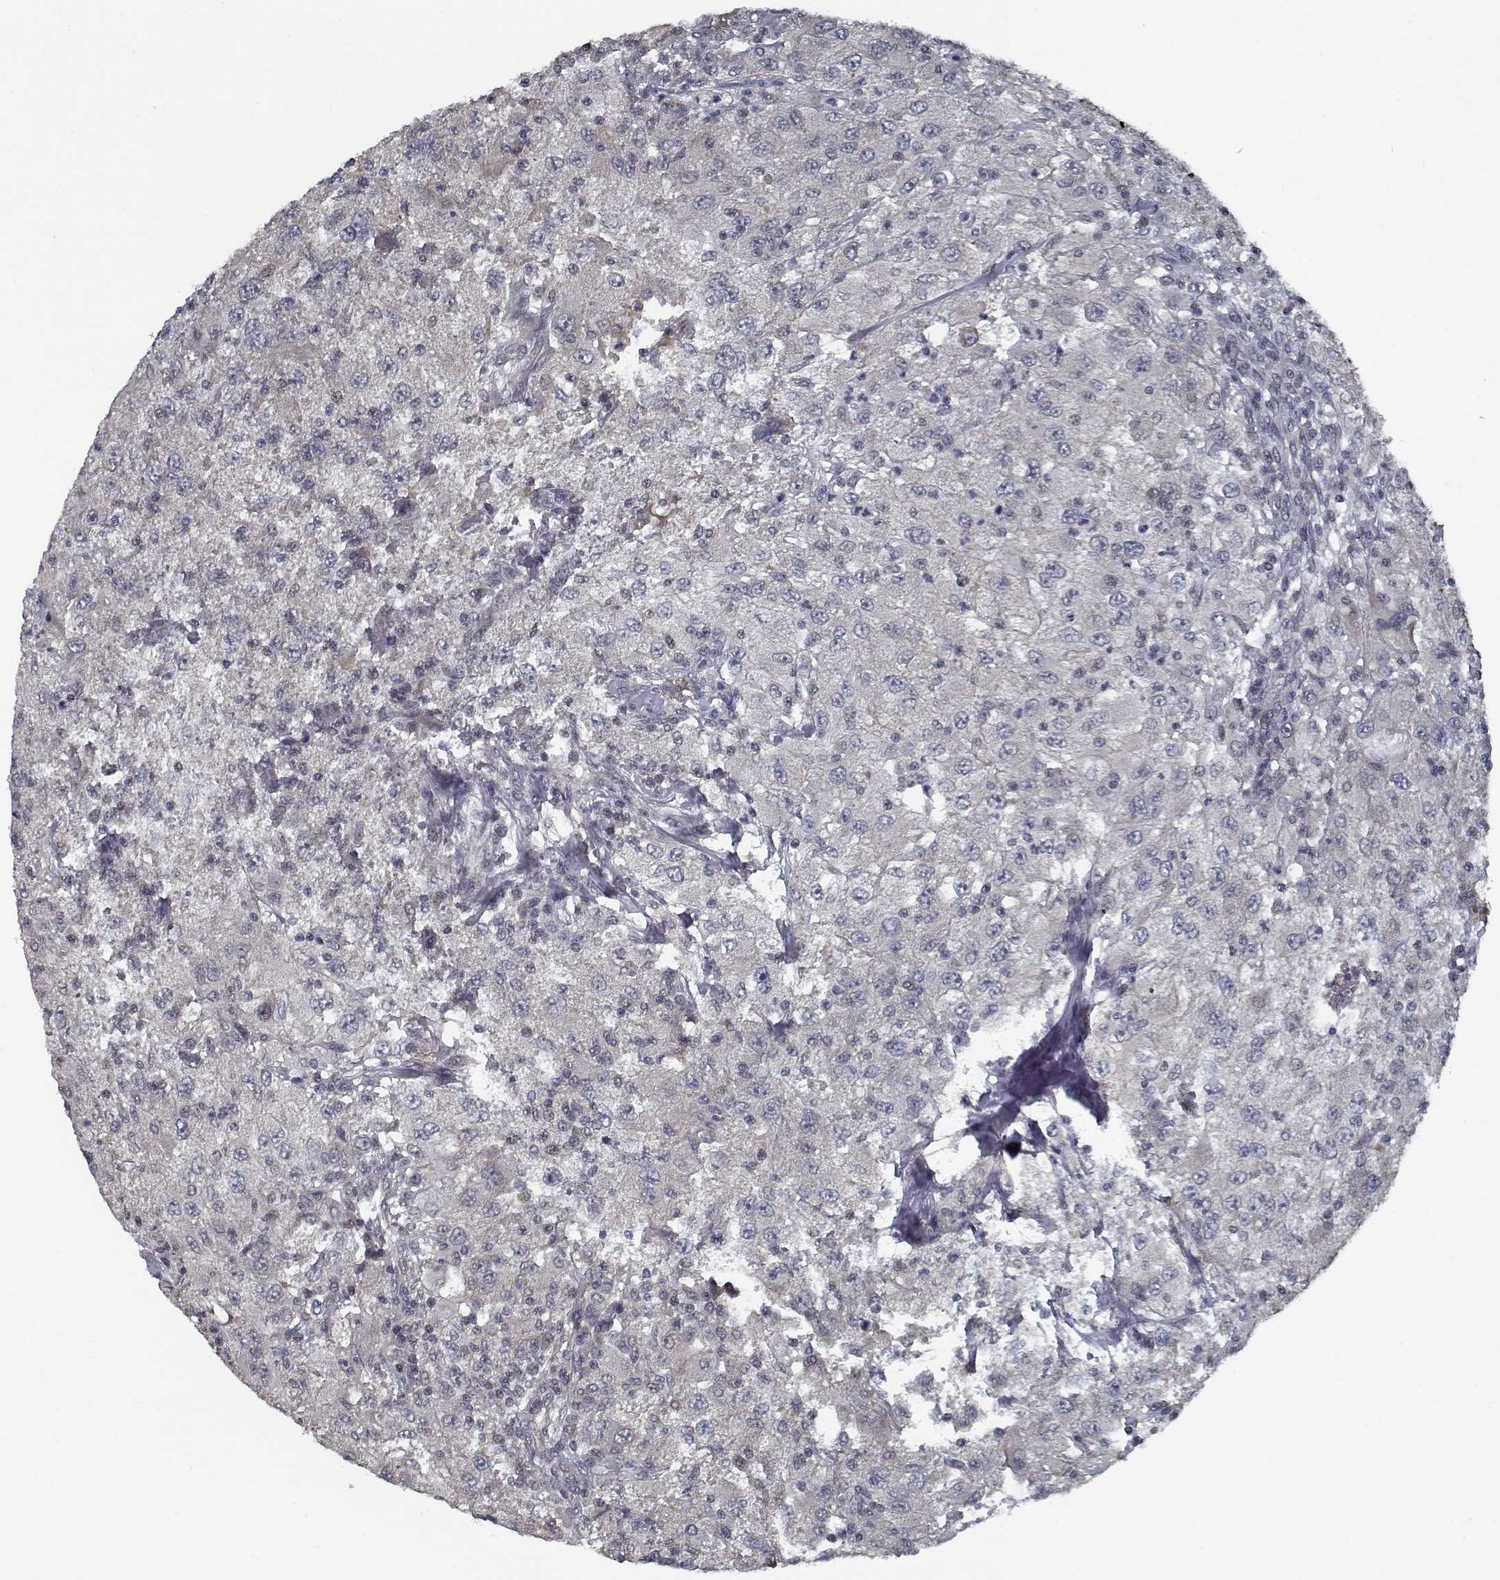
{"staining": {"intensity": "negative", "quantity": "none", "location": "none"}, "tissue": "renal cancer", "cell_type": "Tumor cells", "image_type": "cancer", "snomed": [{"axis": "morphology", "description": "Adenocarcinoma, NOS"}, {"axis": "topography", "description": "Kidney"}], "caption": "An image of renal cancer (adenocarcinoma) stained for a protein reveals no brown staining in tumor cells.", "gene": "NLK", "patient": {"sex": "female", "age": 67}}